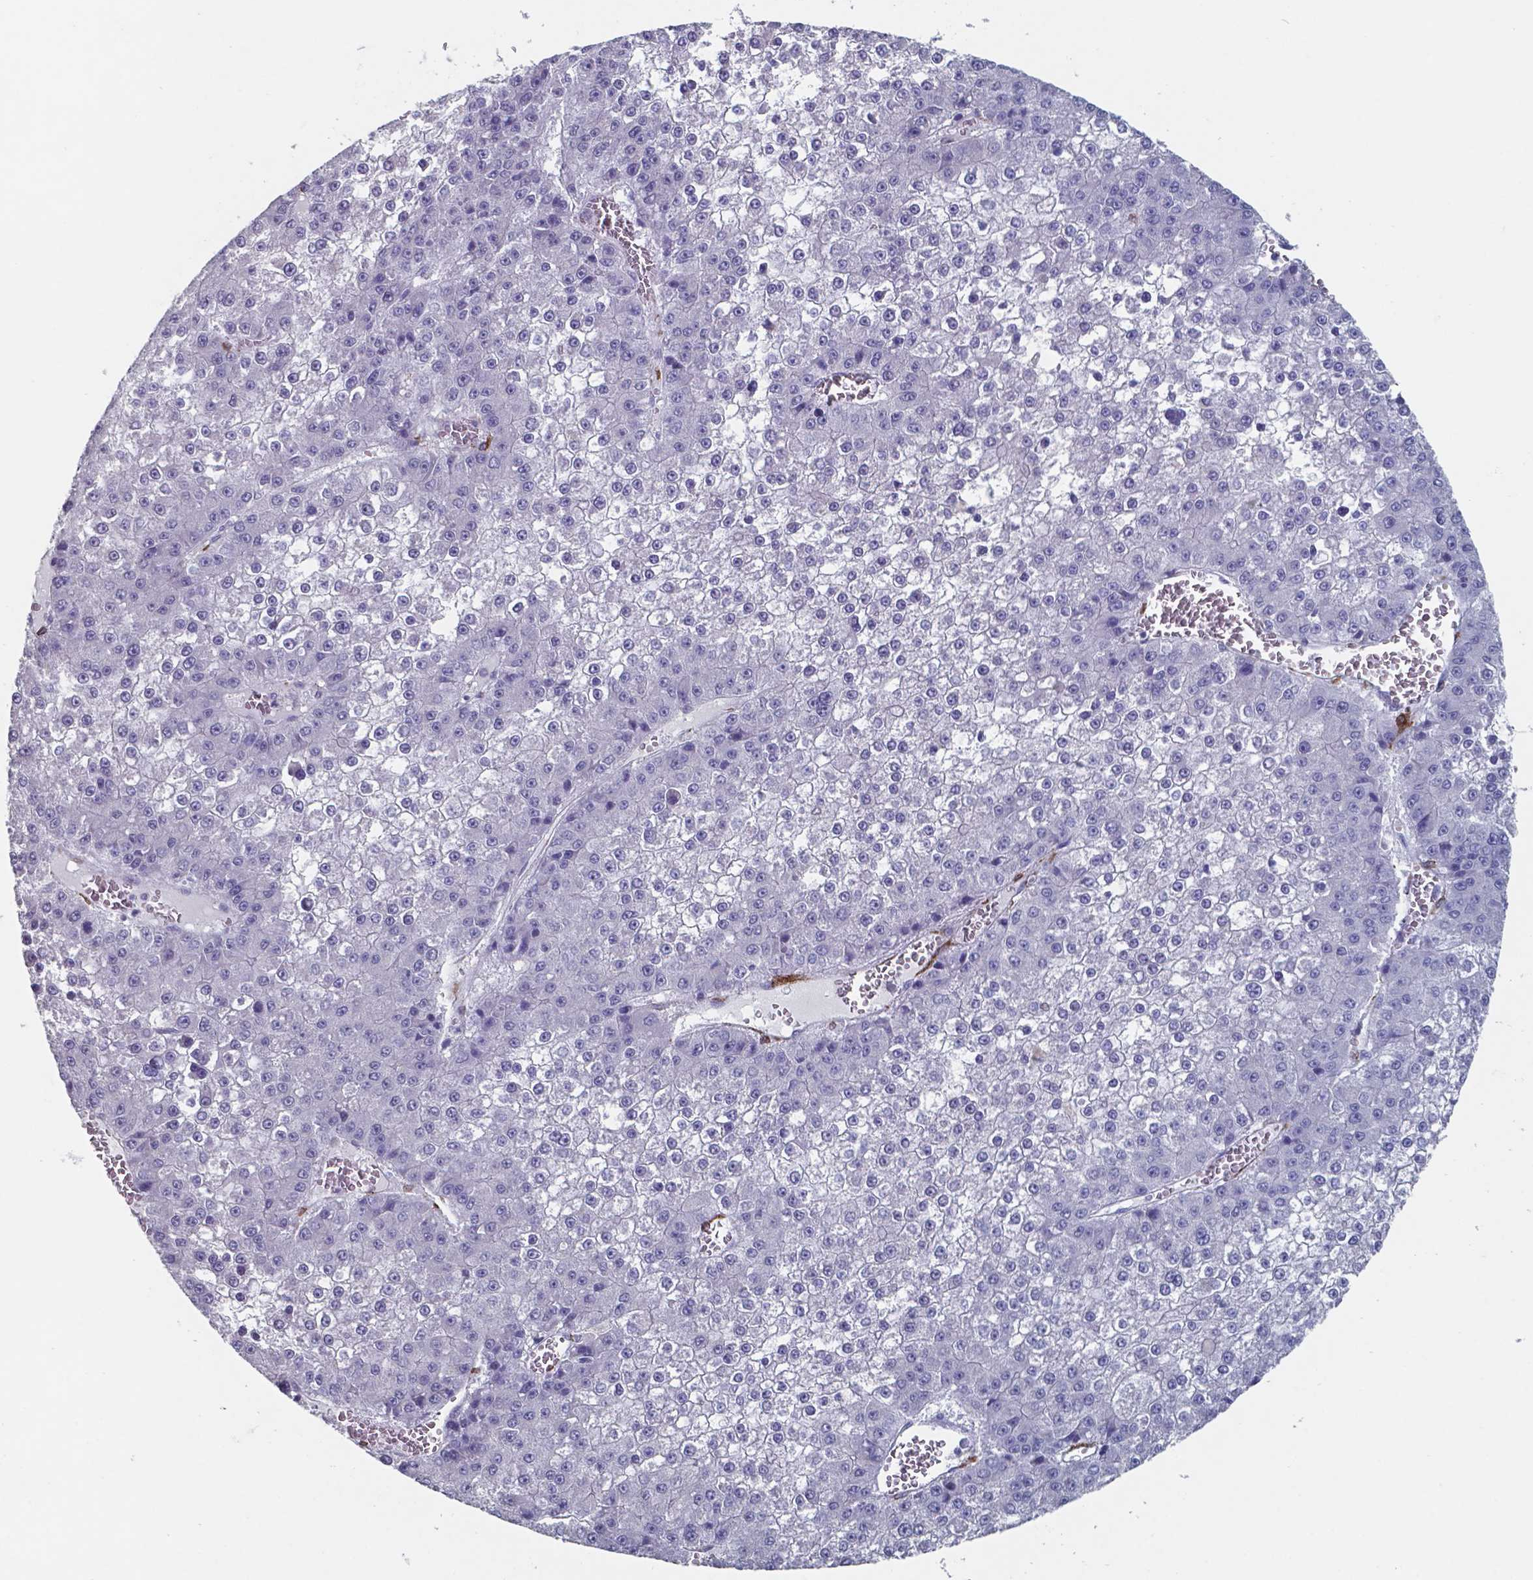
{"staining": {"intensity": "negative", "quantity": "none", "location": "none"}, "tissue": "liver cancer", "cell_type": "Tumor cells", "image_type": "cancer", "snomed": [{"axis": "morphology", "description": "Carcinoma, Hepatocellular, NOS"}, {"axis": "topography", "description": "Liver"}], "caption": "This is an immunohistochemistry photomicrograph of liver cancer. There is no staining in tumor cells.", "gene": "PLA2R1", "patient": {"sex": "female", "age": 73}}